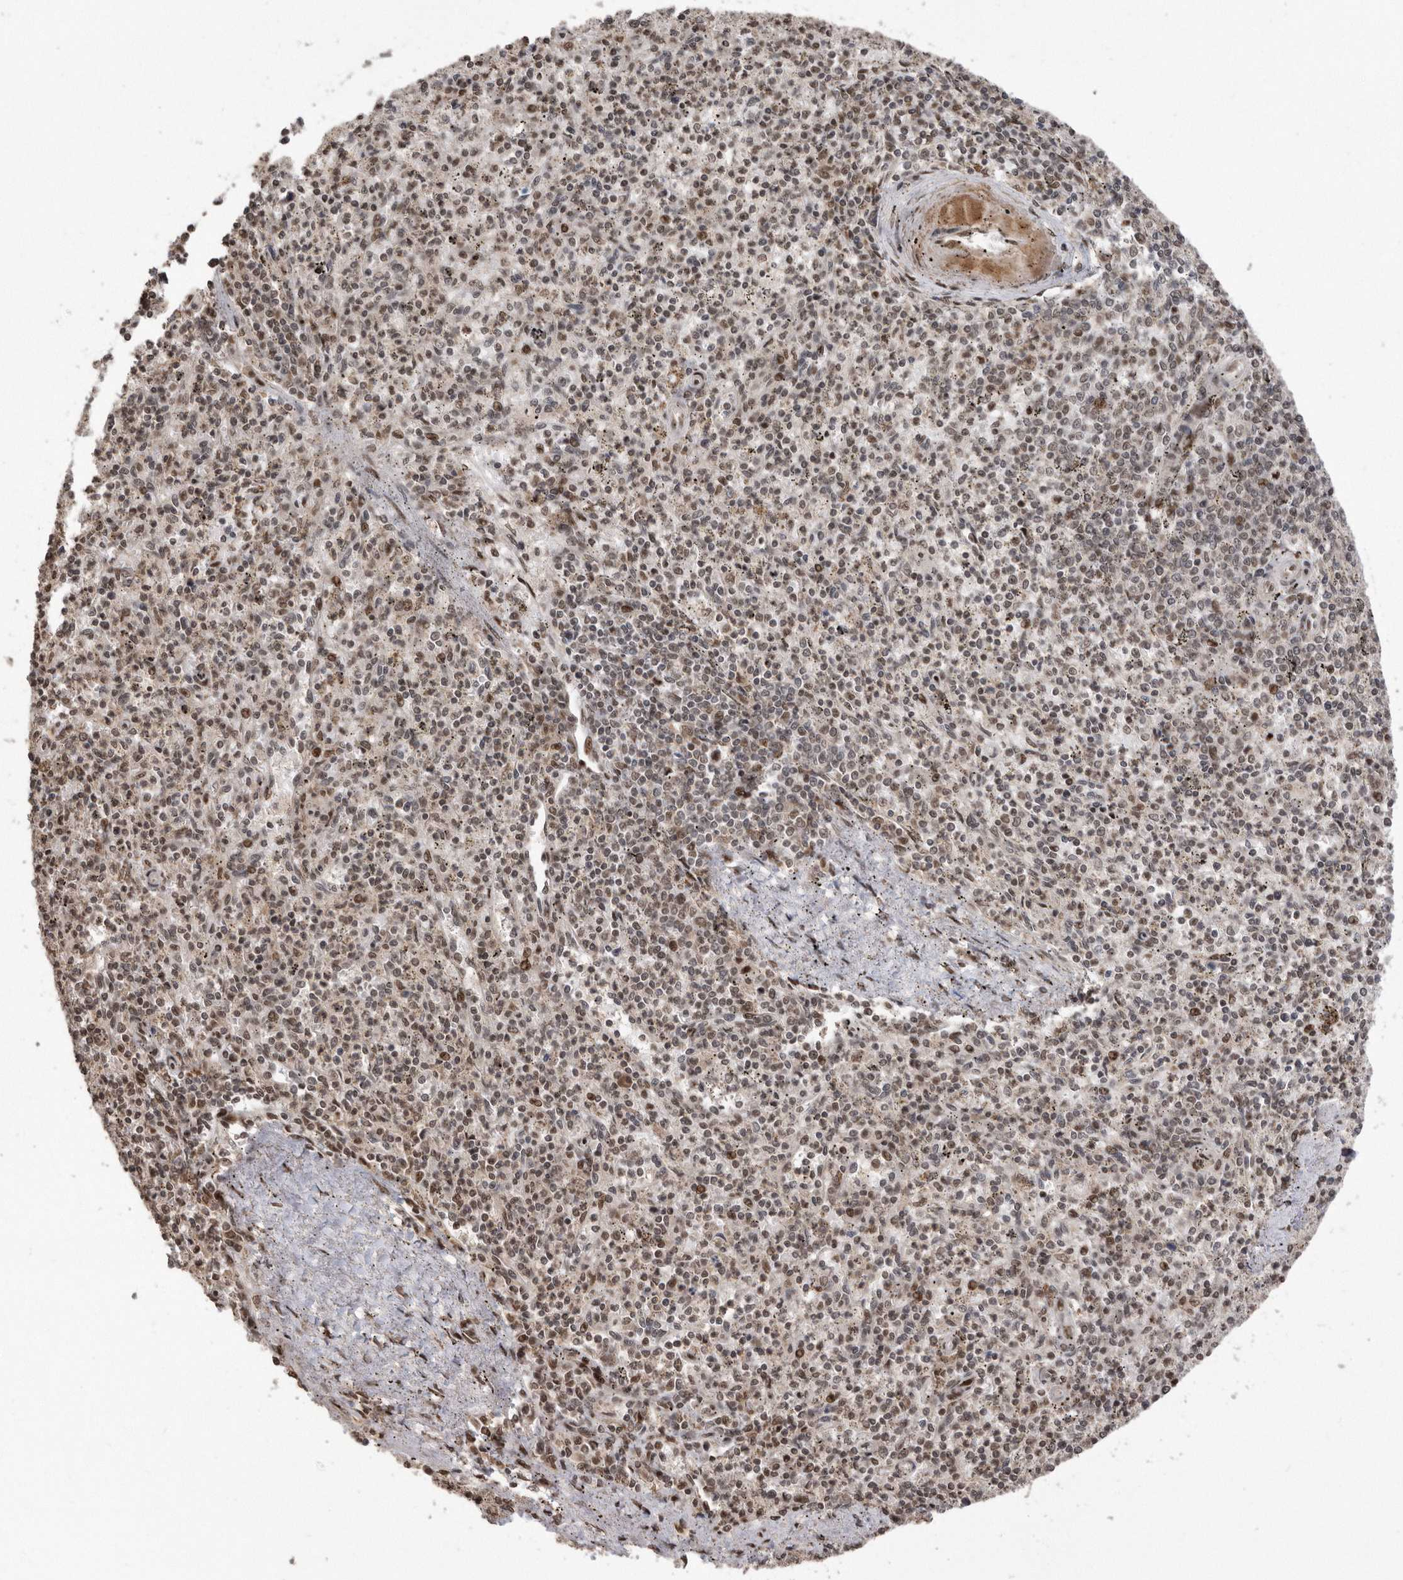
{"staining": {"intensity": "moderate", "quantity": "25%-75%", "location": "nuclear"}, "tissue": "spleen", "cell_type": "Cells in red pulp", "image_type": "normal", "snomed": [{"axis": "morphology", "description": "Normal tissue, NOS"}, {"axis": "topography", "description": "Spleen"}], "caption": "Immunohistochemical staining of benign spleen shows medium levels of moderate nuclear positivity in approximately 25%-75% of cells in red pulp. Nuclei are stained in blue.", "gene": "TDRD3", "patient": {"sex": "male", "age": 72}}